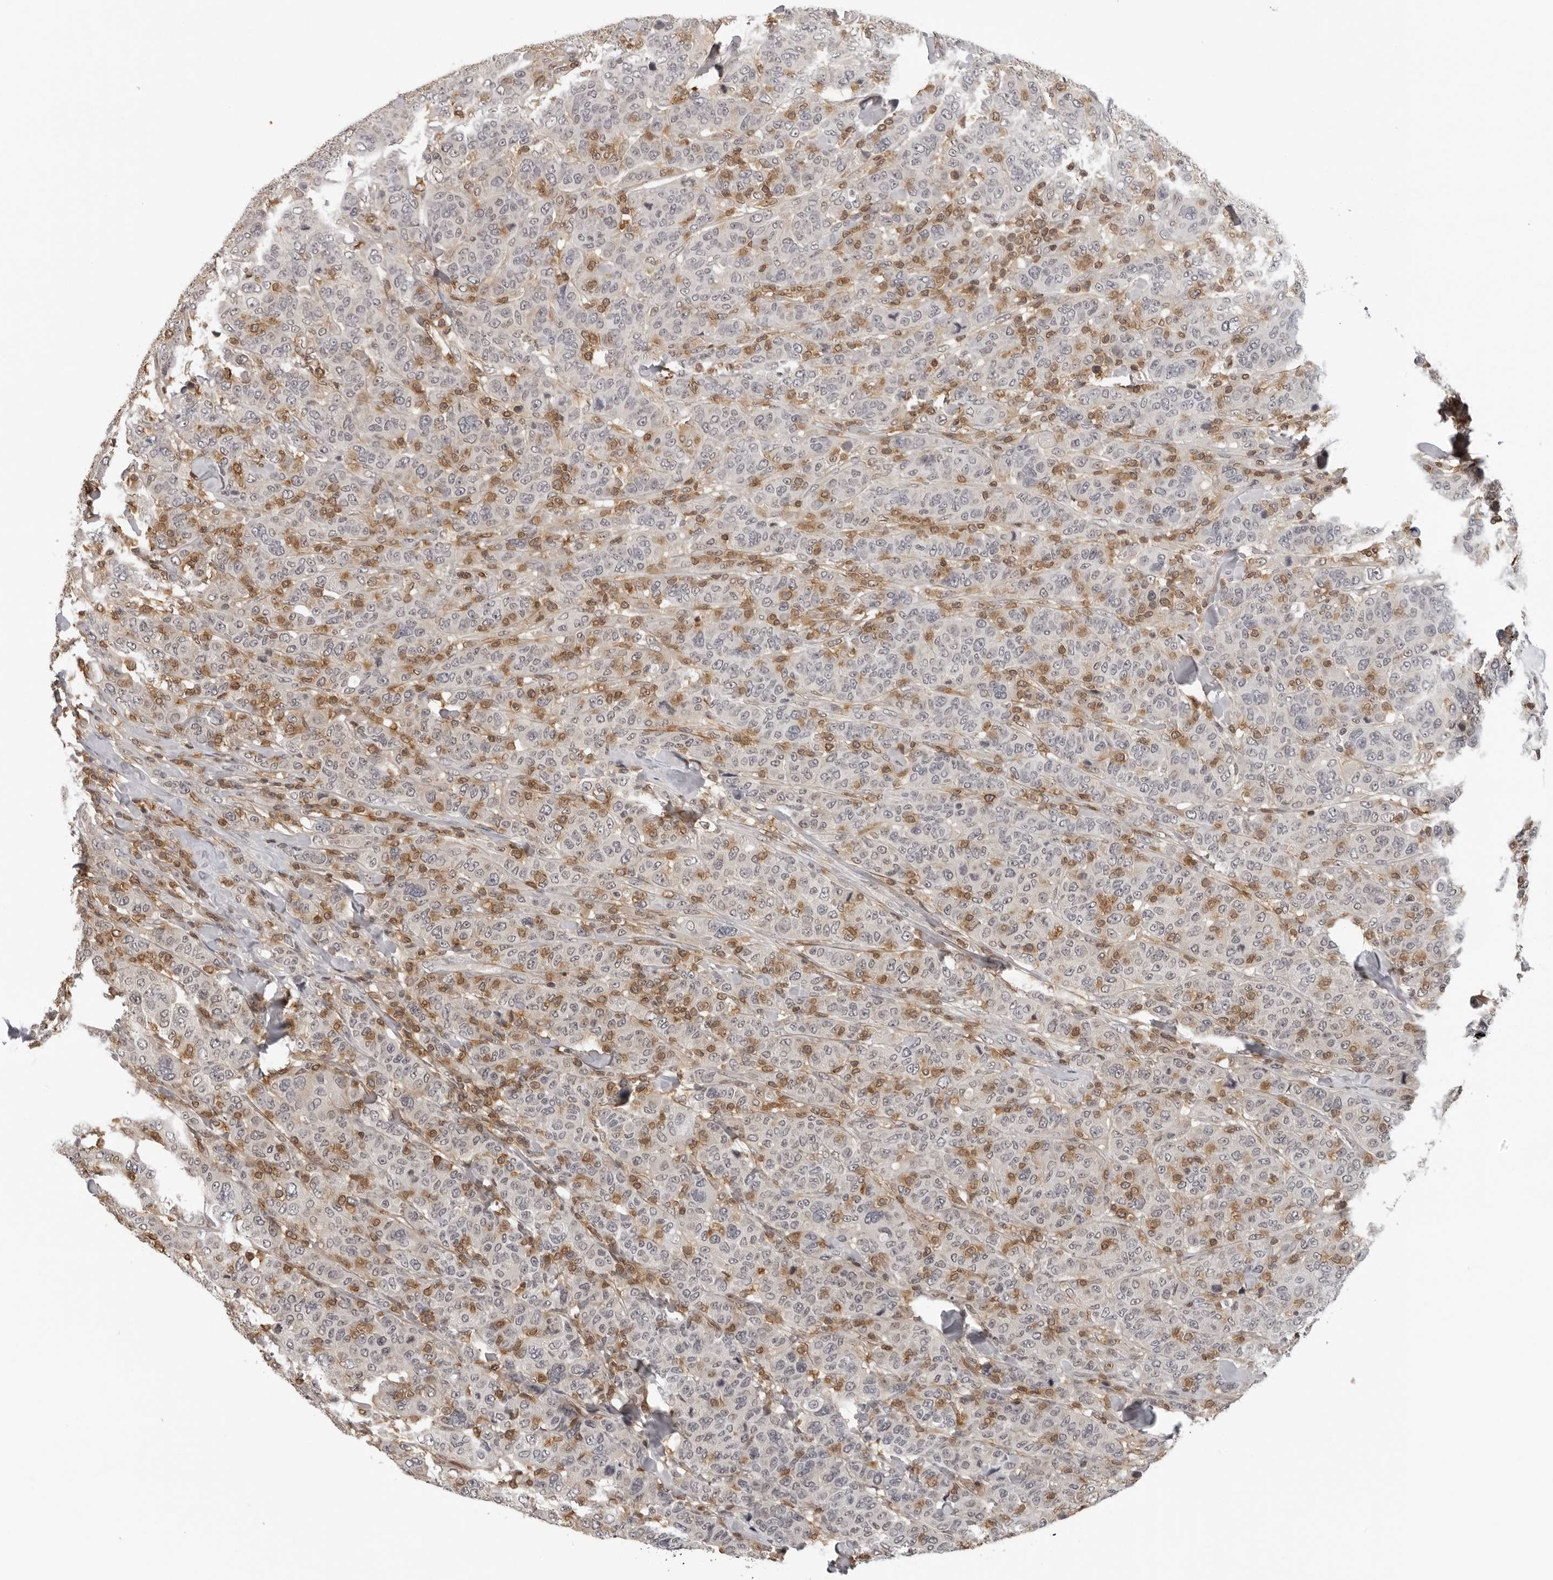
{"staining": {"intensity": "negative", "quantity": "none", "location": "none"}, "tissue": "breast cancer", "cell_type": "Tumor cells", "image_type": "cancer", "snomed": [{"axis": "morphology", "description": "Duct carcinoma"}, {"axis": "topography", "description": "Breast"}], "caption": "Tumor cells show no significant protein staining in breast cancer. (Stains: DAB immunohistochemistry (IHC) with hematoxylin counter stain, Microscopy: brightfield microscopy at high magnification).", "gene": "HSPH1", "patient": {"sex": "female", "age": 37}}